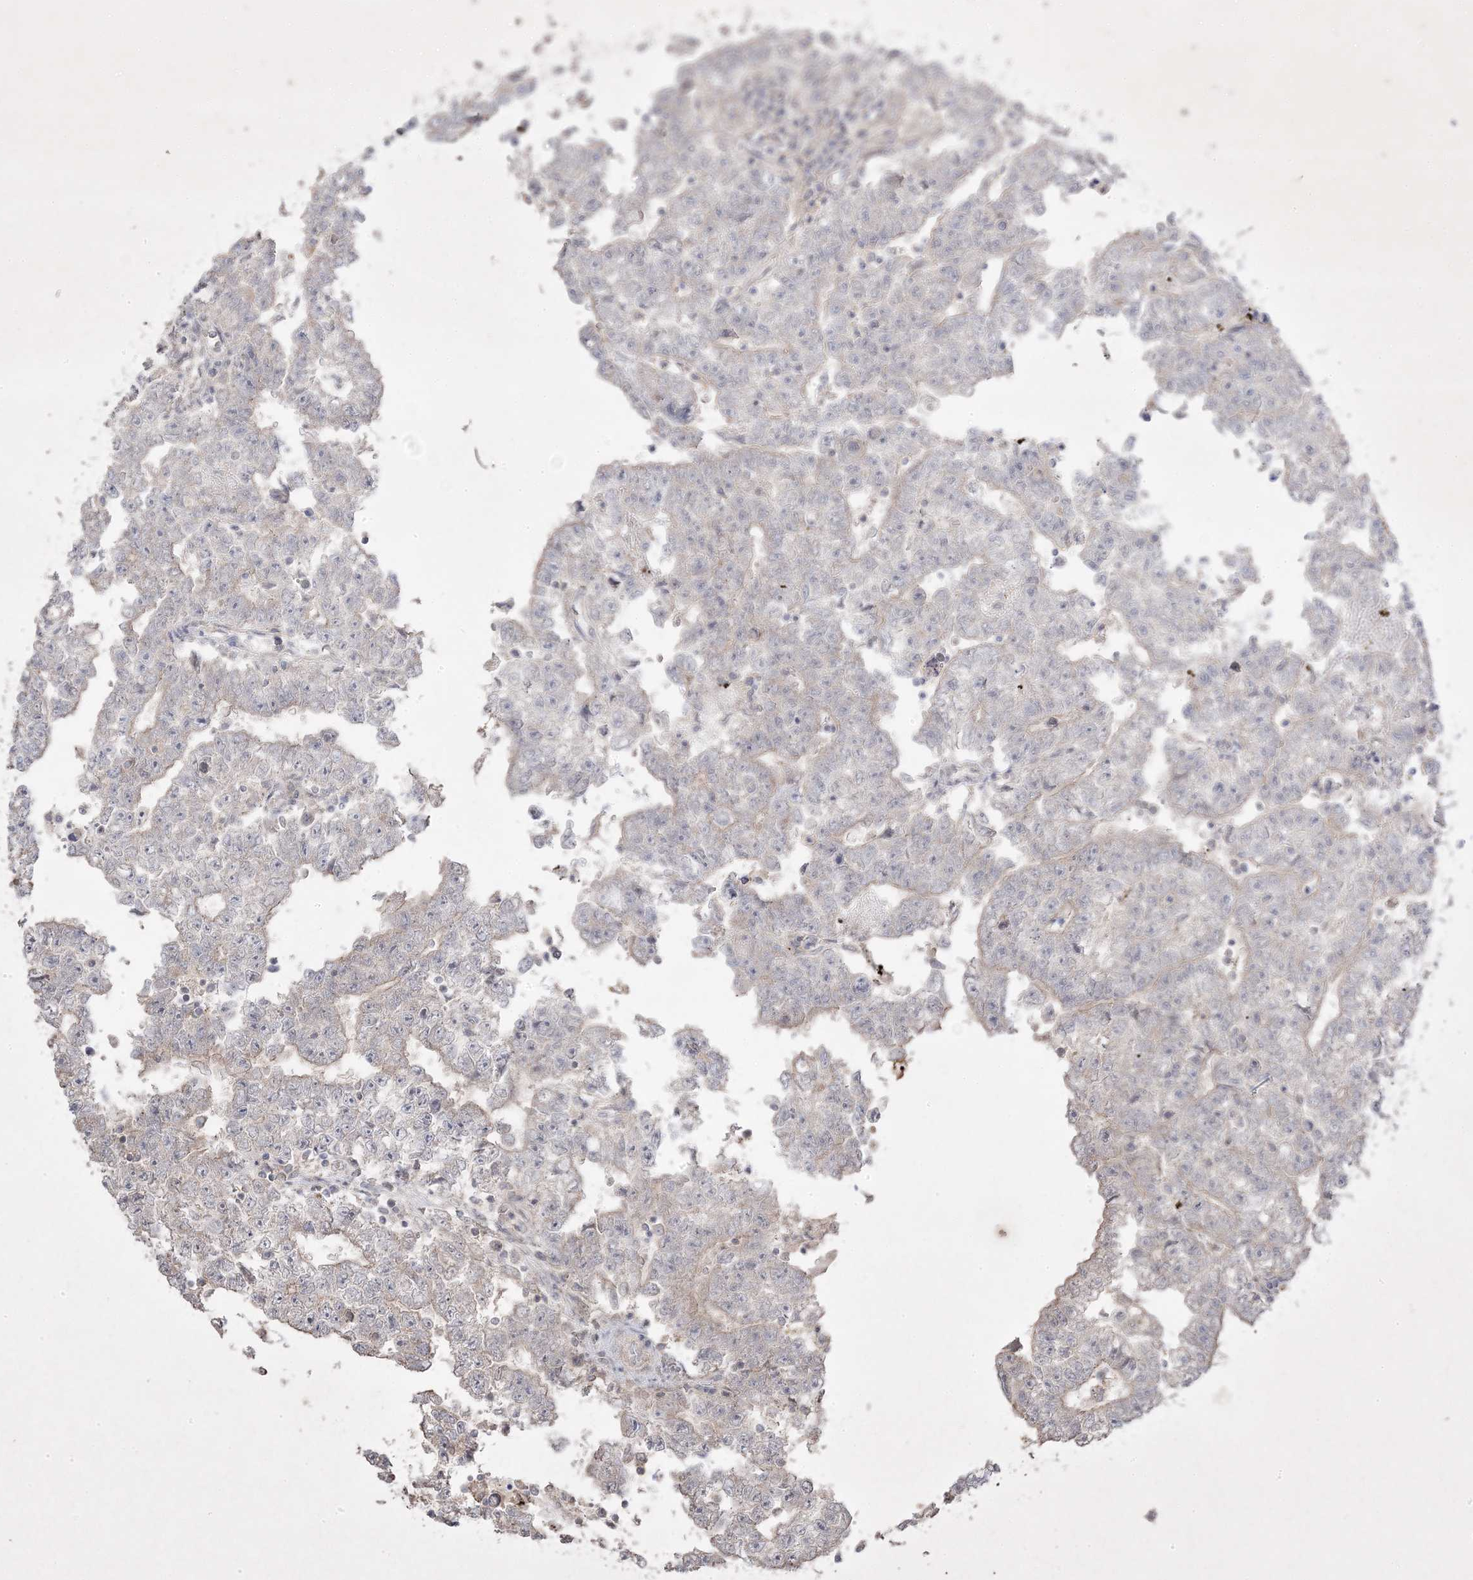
{"staining": {"intensity": "negative", "quantity": "none", "location": "none"}, "tissue": "testis cancer", "cell_type": "Tumor cells", "image_type": "cancer", "snomed": [{"axis": "morphology", "description": "Carcinoma, Embryonal, NOS"}, {"axis": "topography", "description": "Testis"}], "caption": "A high-resolution photomicrograph shows immunohistochemistry (IHC) staining of testis cancer, which demonstrates no significant staining in tumor cells. (DAB immunohistochemistry with hematoxylin counter stain).", "gene": "RGL4", "patient": {"sex": "male", "age": 25}}